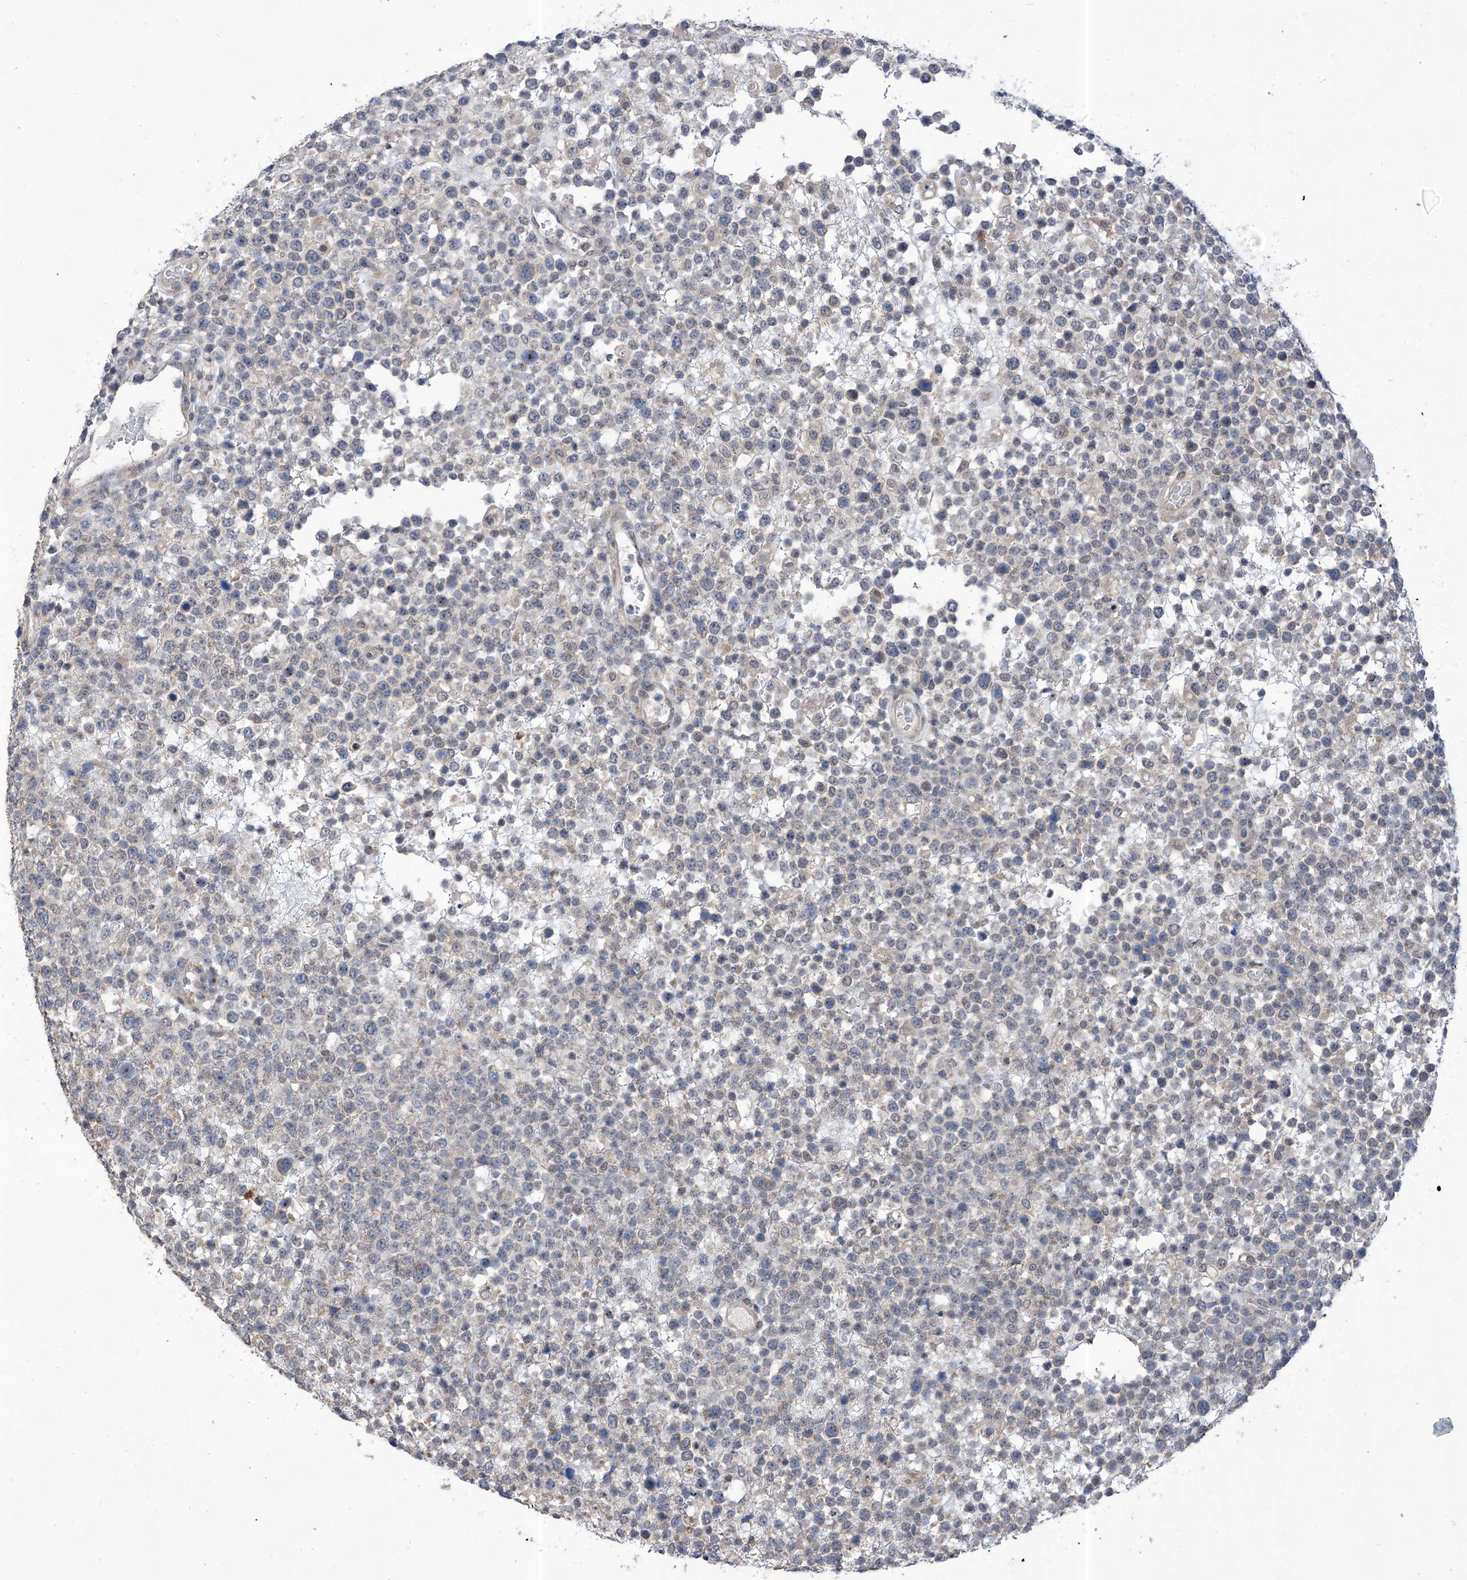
{"staining": {"intensity": "negative", "quantity": "none", "location": "none"}, "tissue": "lymphoma", "cell_type": "Tumor cells", "image_type": "cancer", "snomed": [{"axis": "morphology", "description": "Malignant lymphoma, non-Hodgkin's type, High grade"}, {"axis": "topography", "description": "Colon"}], "caption": "DAB immunohistochemical staining of lymphoma exhibits no significant expression in tumor cells.", "gene": "KIFC2", "patient": {"sex": "female", "age": 53}}